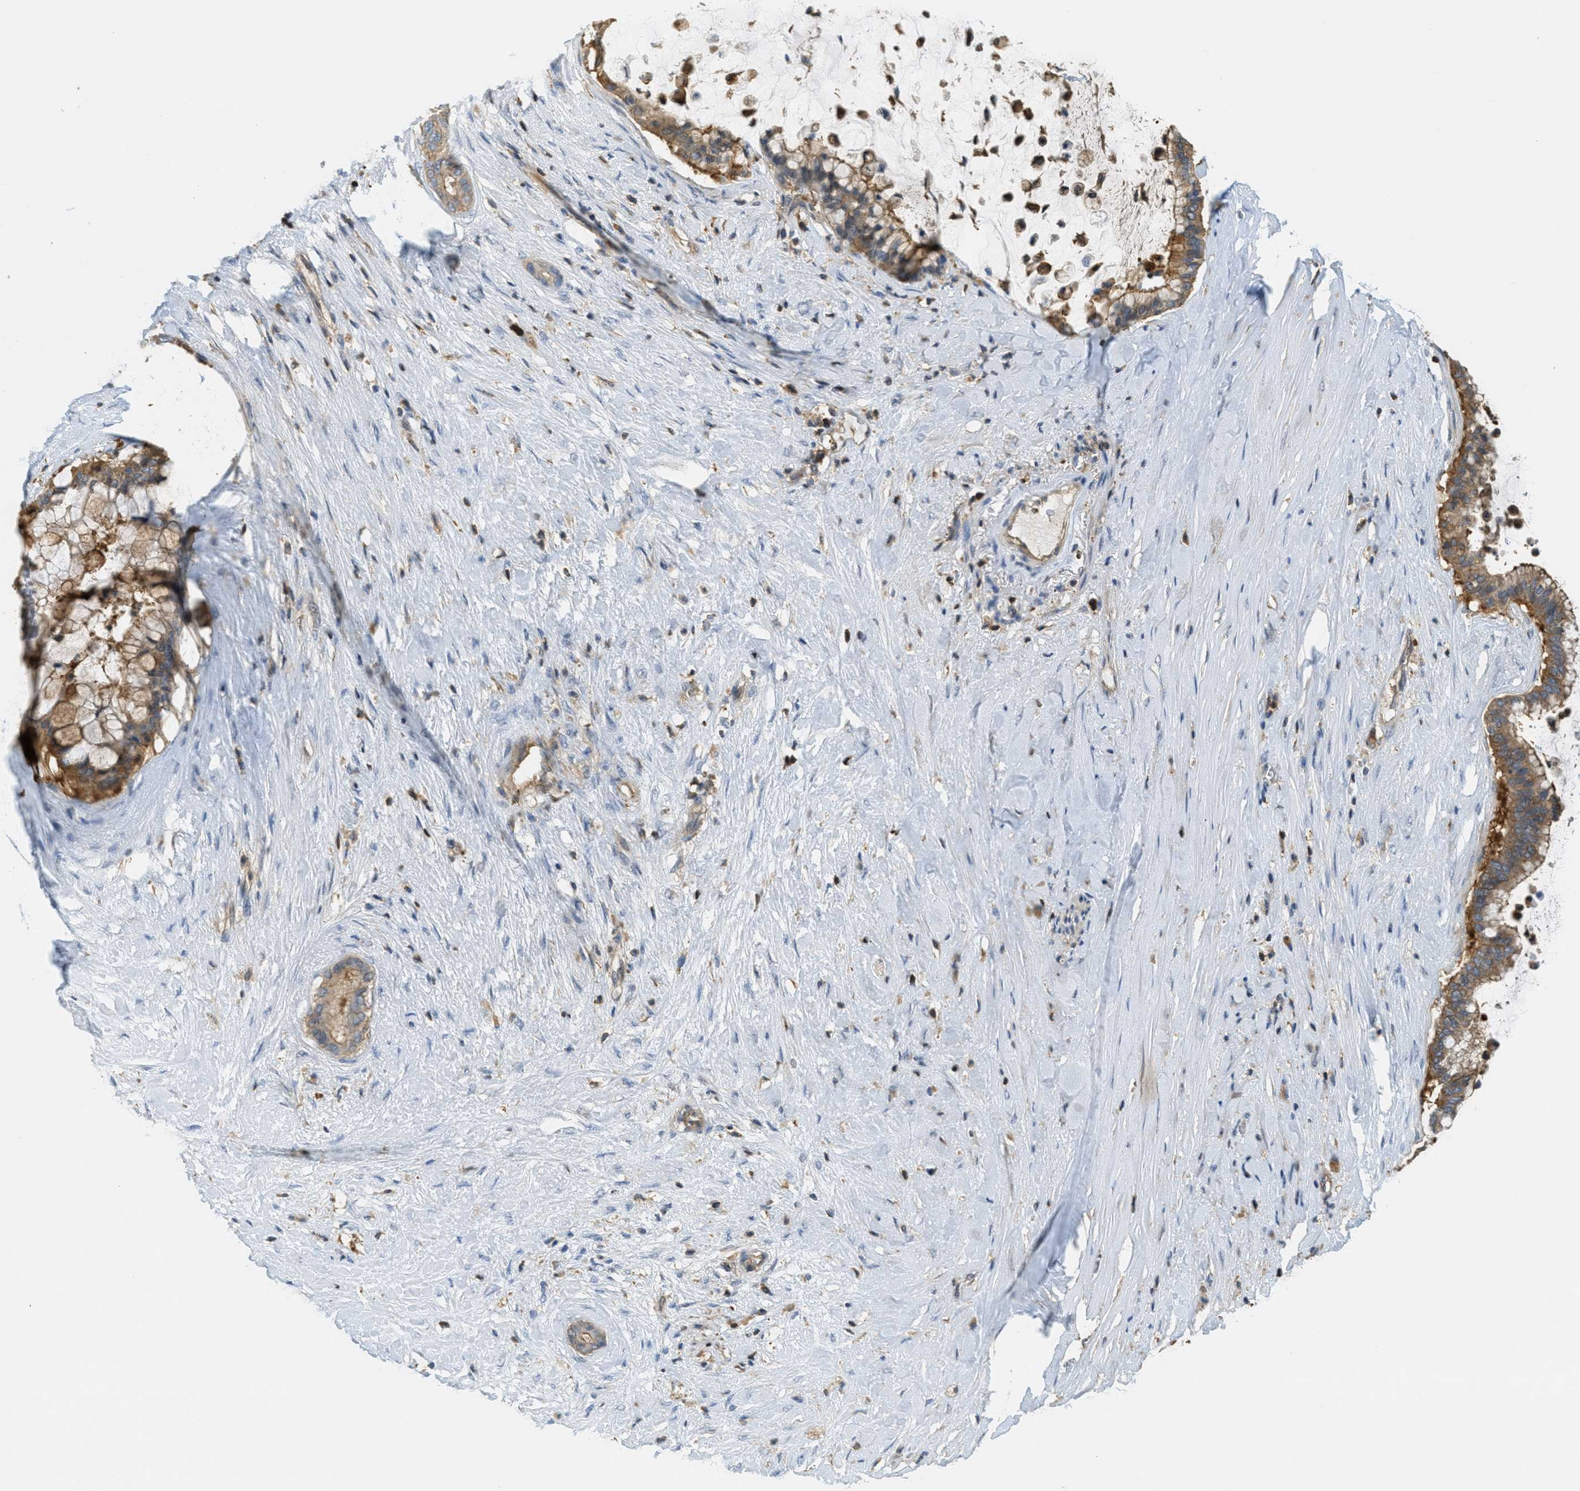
{"staining": {"intensity": "moderate", "quantity": ">75%", "location": "cytoplasmic/membranous"}, "tissue": "pancreatic cancer", "cell_type": "Tumor cells", "image_type": "cancer", "snomed": [{"axis": "morphology", "description": "Adenocarcinoma, NOS"}, {"axis": "topography", "description": "Pancreas"}], "caption": "Immunohistochemical staining of pancreatic adenocarcinoma exhibits medium levels of moderate cytoplasmic/membranous protein expression in about >75% of tumor cells.", "gene": "GRIK2", "patient": {"sex": "male", "age": 41}}